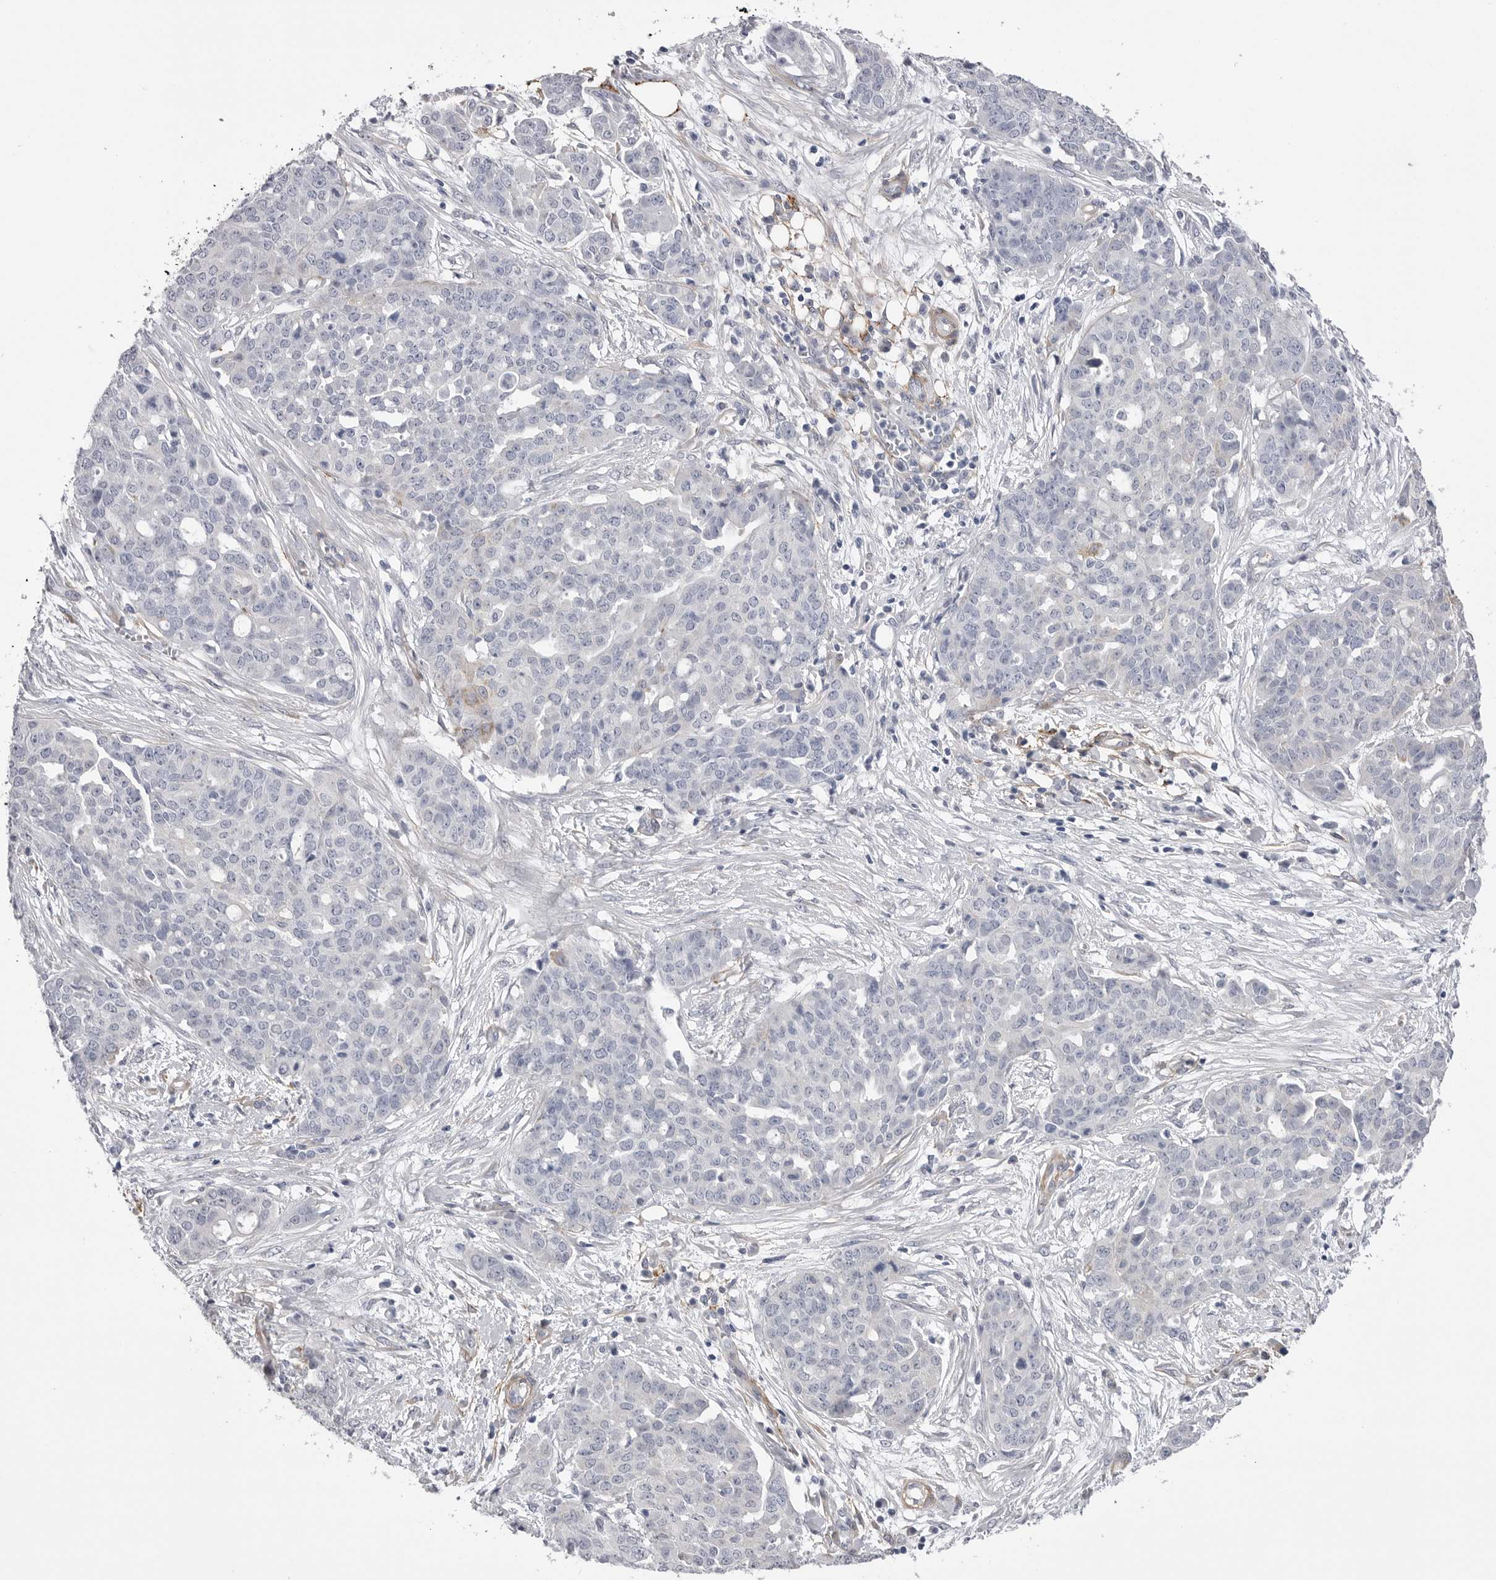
{"staining": {"intensity": "negative", "quantity": "none", "location": "none"}, "tissue": "ovarian cancer", "cell_type": "Tumor cells", "image_type": "cancer", "snomed": [{"axis": "morphology", "description": "Cystadenocarcinoma, serous, NOS"}, {"axis": "topography", "description": "Soft tissue"}, {"axis": "topography", "description": "Ovary"}], "caption": "Immunohistochemistry micrograph of ovarian cancer (serous cystadenocarcinoma) stained for a protein (brown), which demonstrates no positivity in tumor cells.", "gene": "AKAP12", "patient": {"sex": "female", "age": 57}}